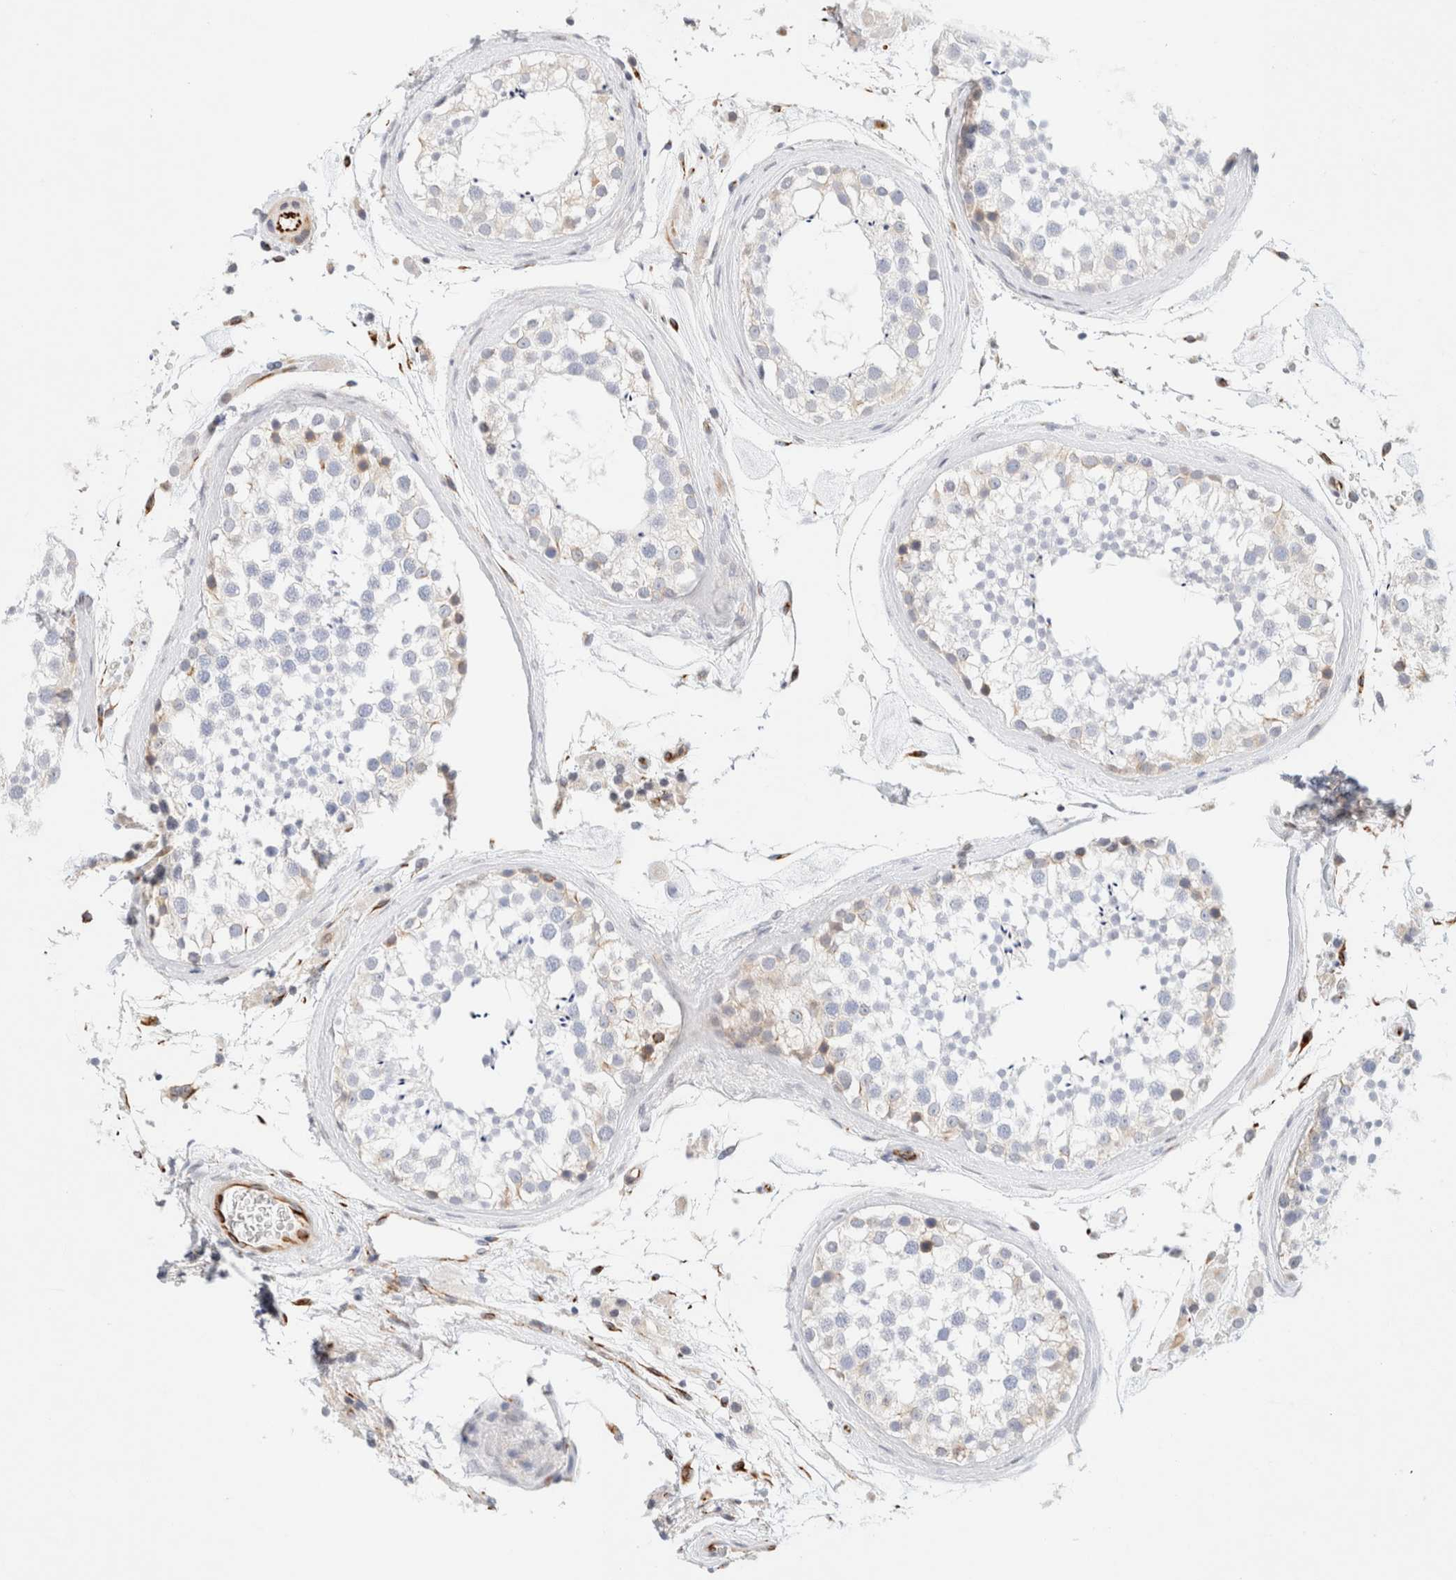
{"staining": {"intensity": "moderate", "quantity": "<25%", "location": "cytoplasmic/membranous"}, "tissue": "testis", "cell_type": "Cells in seminiferous ducts", "image_type": "normal", "snomed": [{"axis": "morphology", "description": "Normal tissue, NOS"}, {"axis": "topography", "description": "Testis"}], "caption": "A low amount of moderate cytoplasmic/membranous positivity is appreciated in approximately <25% of cells in seminiferous ducts in unremarkable testis.", "gene": "SLC25A48", "patient": {"sex": "male", "age": 46}}